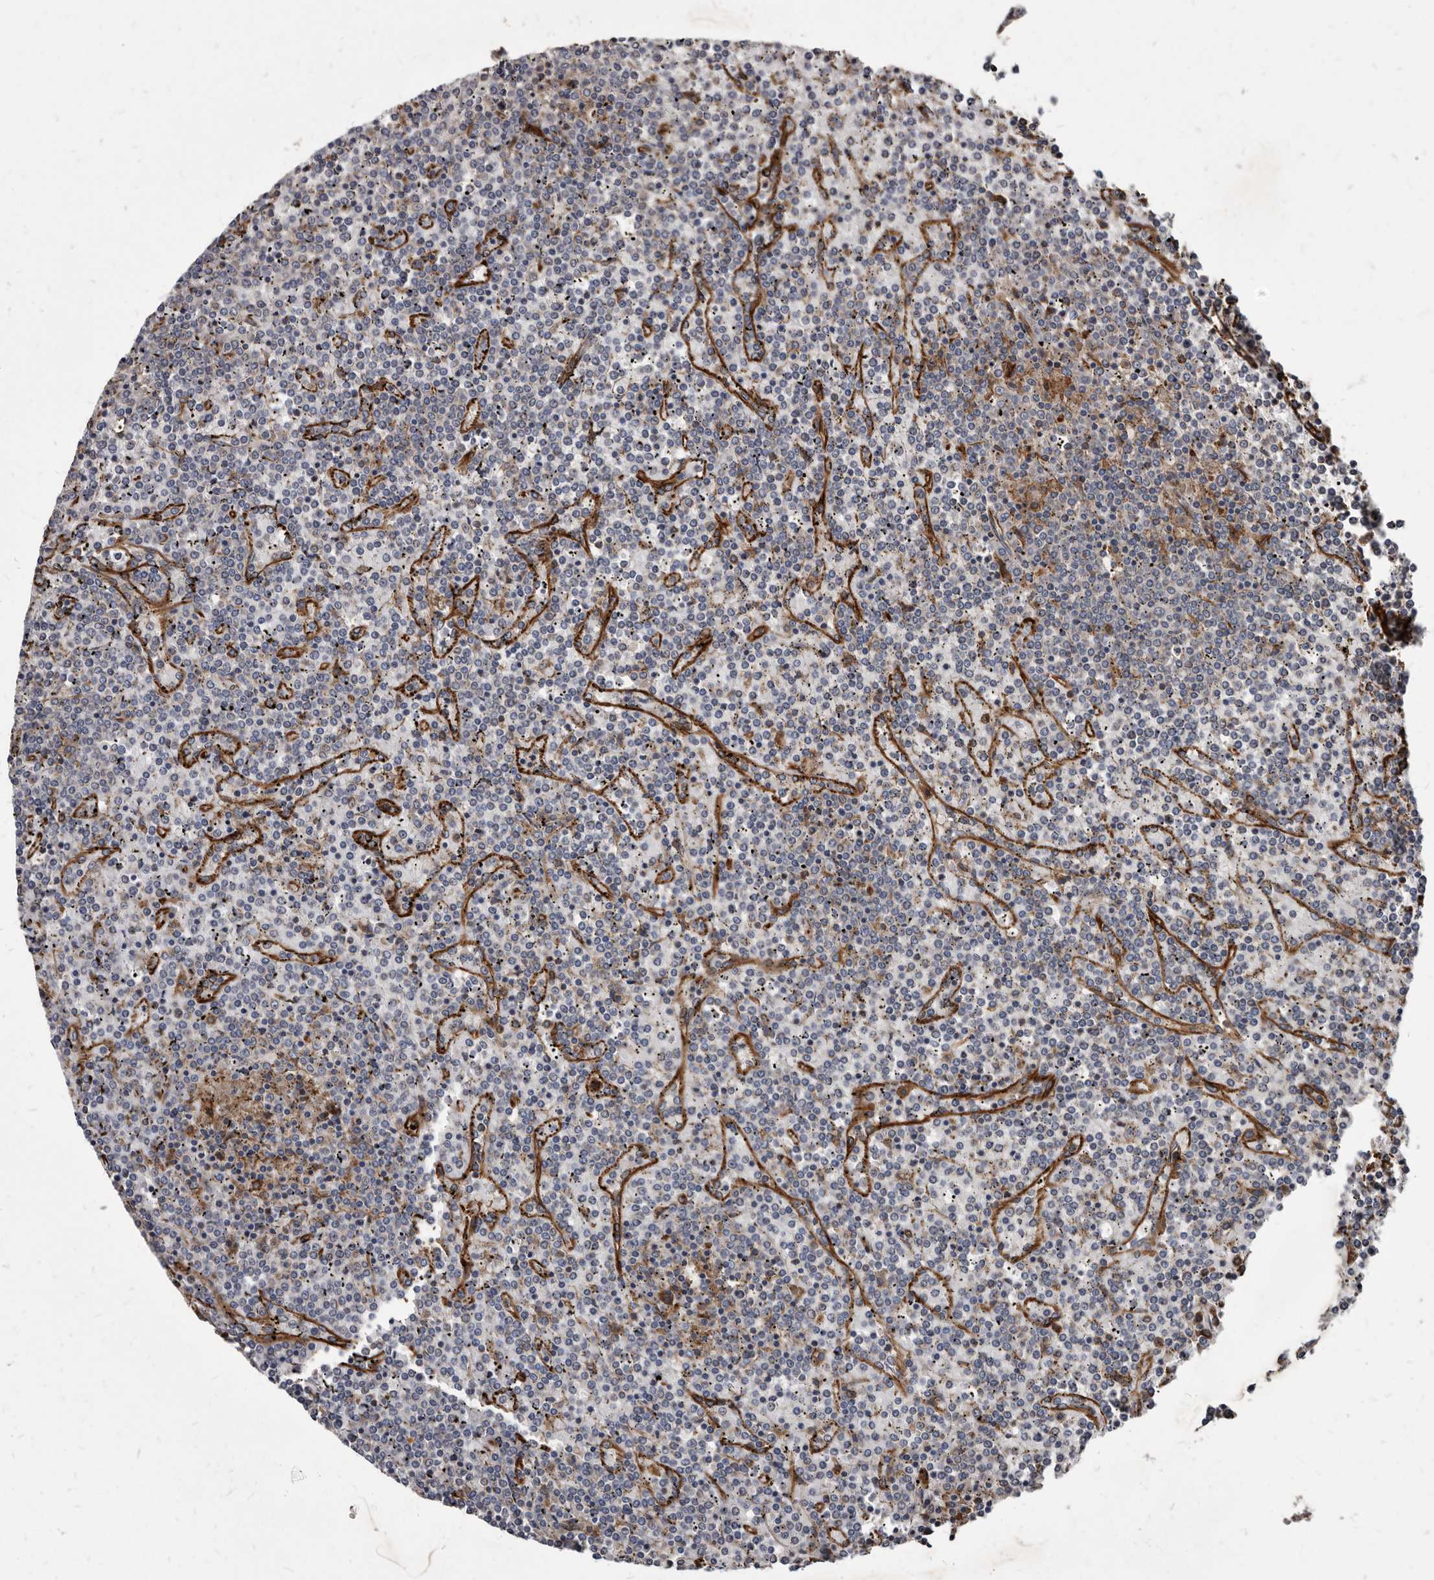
{"staining": {"intensity": "negative", "quantity": "none", "location": "none"}, "tissue": "lymphoma", "cell_type": "Tumor cells", "image_type": "cancer", "snomed": [{"axis": "morphology", "description": "Malignant lymphoma, non-Hodgkin's type, Low grade"}, {"axis": "topography", "description": "Spleen"}], "caption": "Tumor cells are negative for protein expression in human lymphoma.", "gene": "KCTD20", "patient": {"sex": "female", "age": 19}}